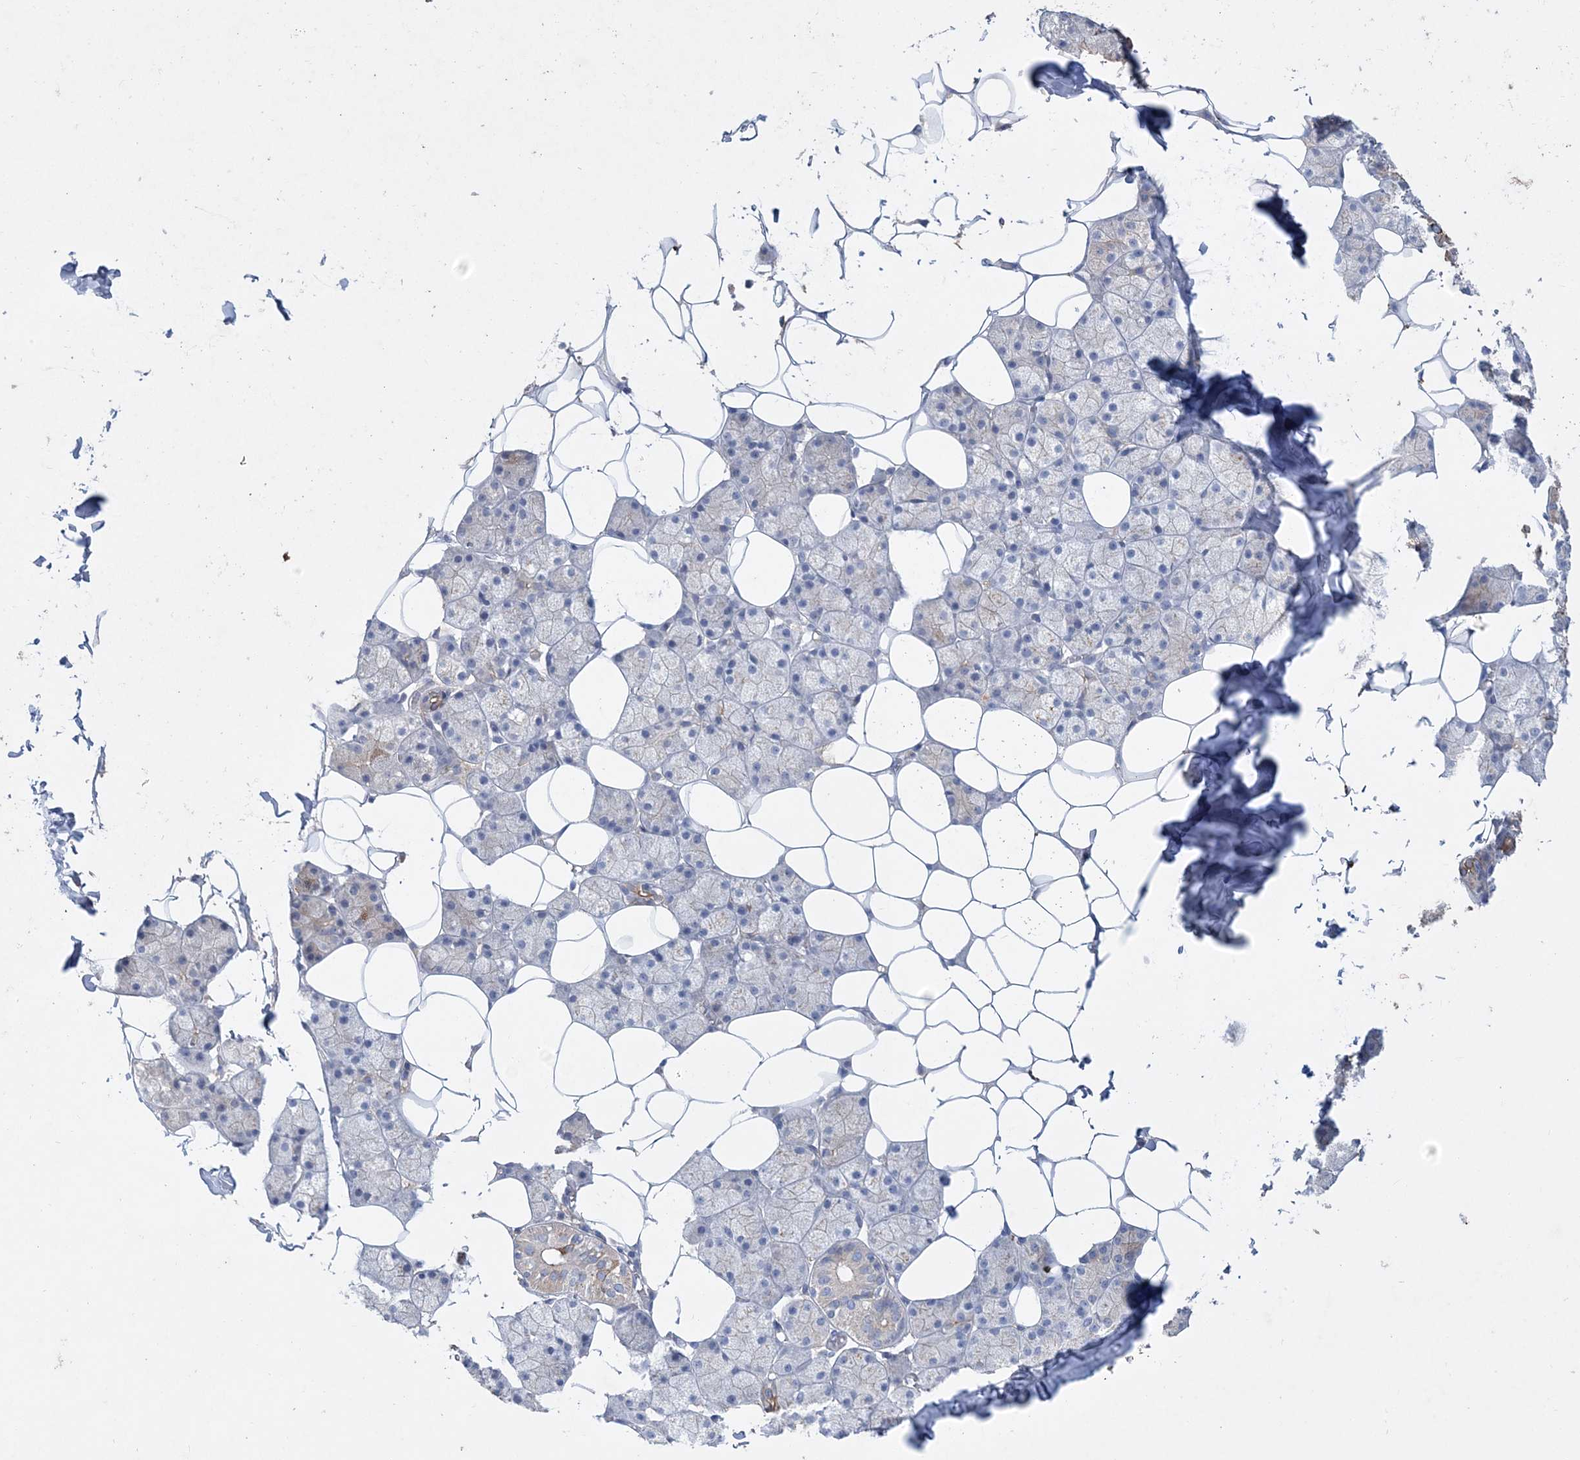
{"staining": {"intensity": "moderate", "quantity": "<25%", "location": "cytoplasmic/membranous"}, "tissue": "salivary gland", "cell_type": "Glandular cells", "image_type": "normal", "snomed": [{"axis": "morphology", "description": "Normal tissue, NOS"}, {"axis": "topography", "description": "Salivary gland"}], "caption": "Protein expression analysis of benign human salivary gland reveals moderate cytoplasmic/membranous expression in about <25% of glandular cells. (Brightfield microscopy of DAB IHC at high magnification).", "gene": "ADCK2", "patient": {"sex": "female", "age": 33}}